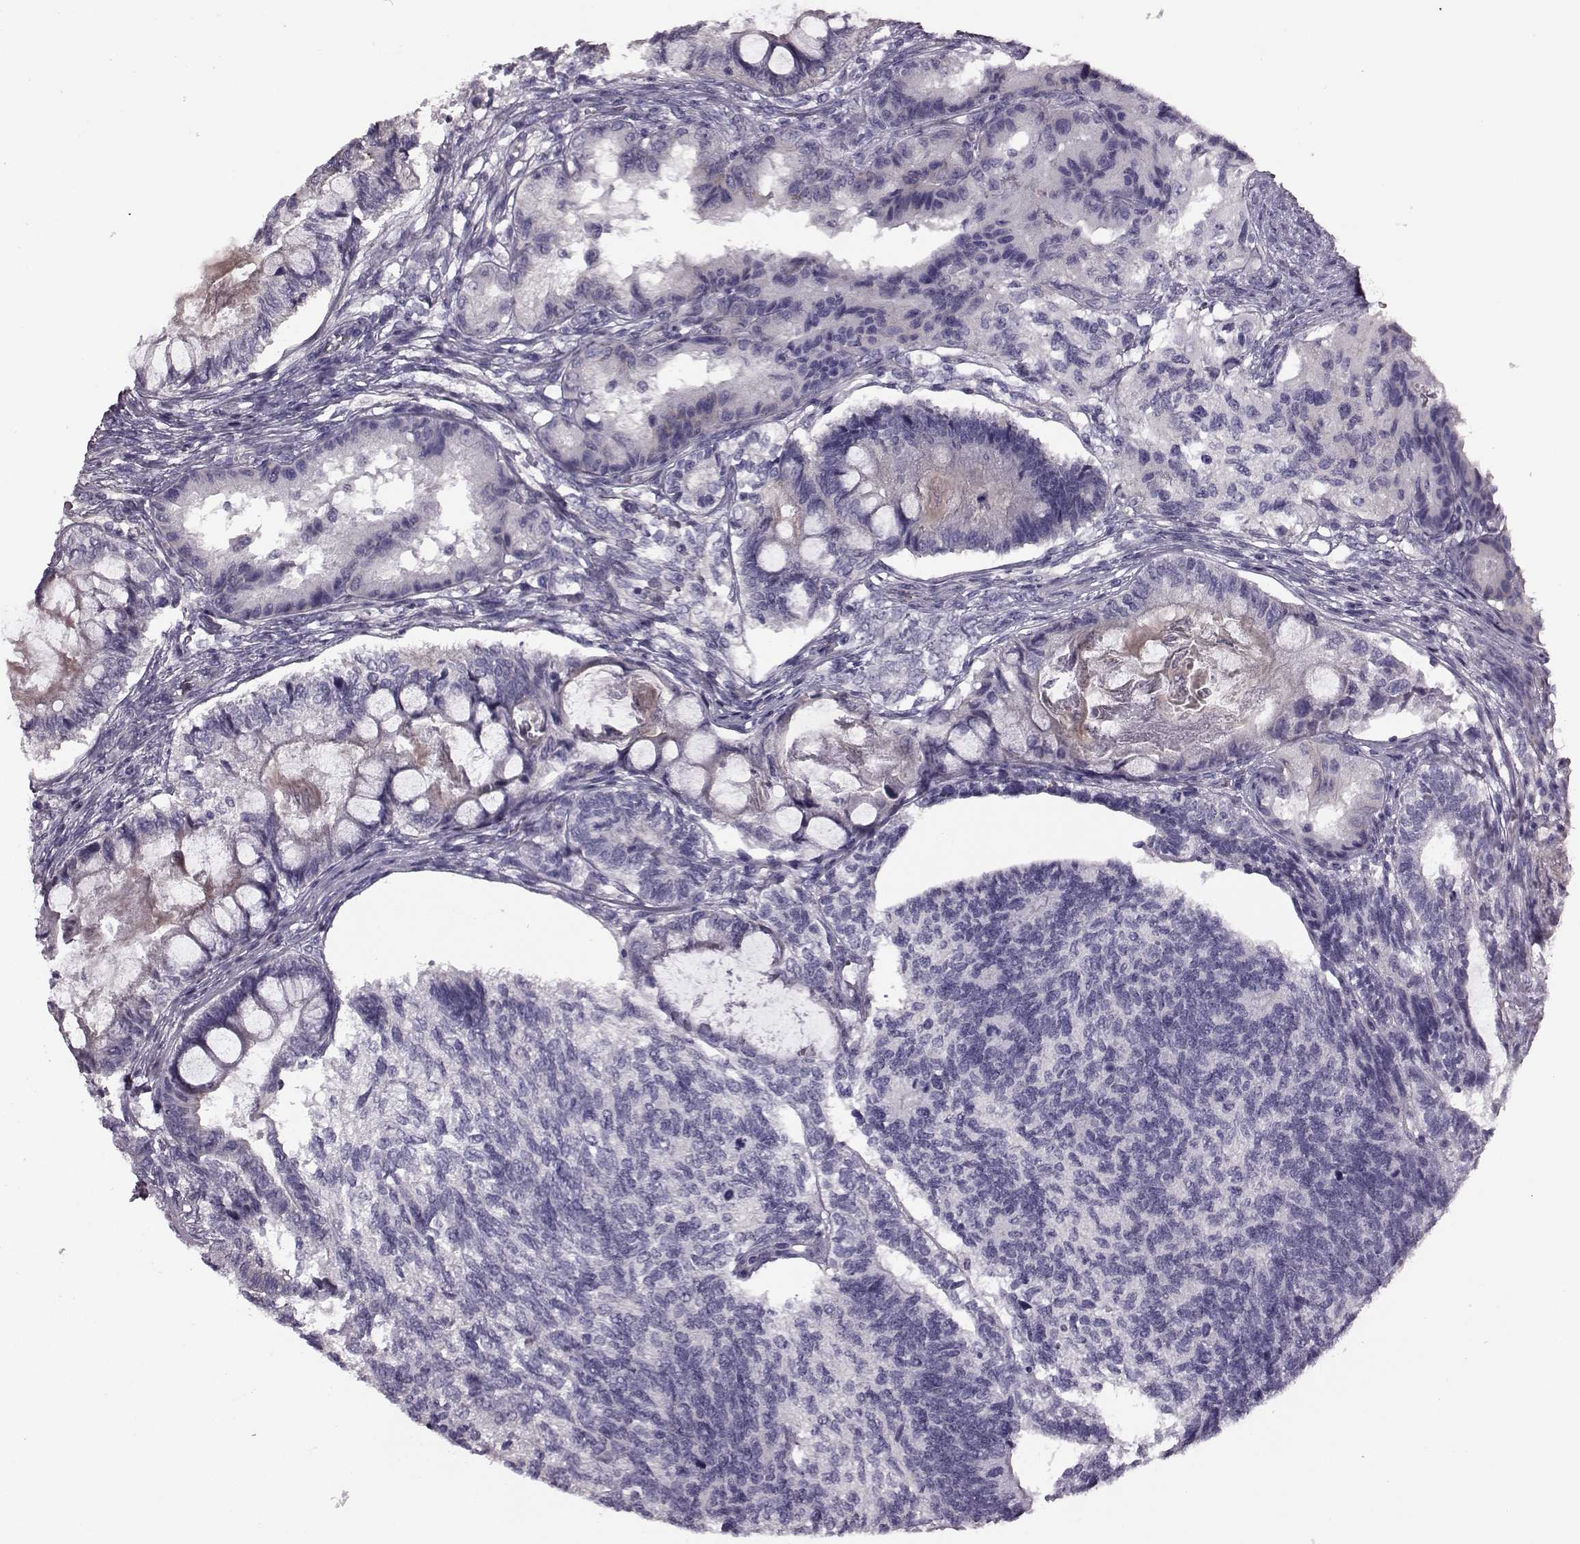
{"staining": {"intensity": "negative", "quantity": "none", "location": "none"}, "tissue": "testis cancer", "cell_type": "Tumor cells", "image_type": "cancer", "snomed": [{"axis": "morphology", "description": "Seminoma, NOS"}, {"axis": "morphology", "description": "Carcinoma, Embryonal, NOS"}, {"axis": "topography", "description": "Testis"}], "caption": "Immunohistochemistry (IHC) image of human testis cancer stained for a protein (brown), which shows no positivity in tumor cells. (Brightfield microscopy of DAB immunohistochemistry (IHC) at high magnification).", "gene": "SNTG1", "patient": {"sex": "male", "age": 41}}